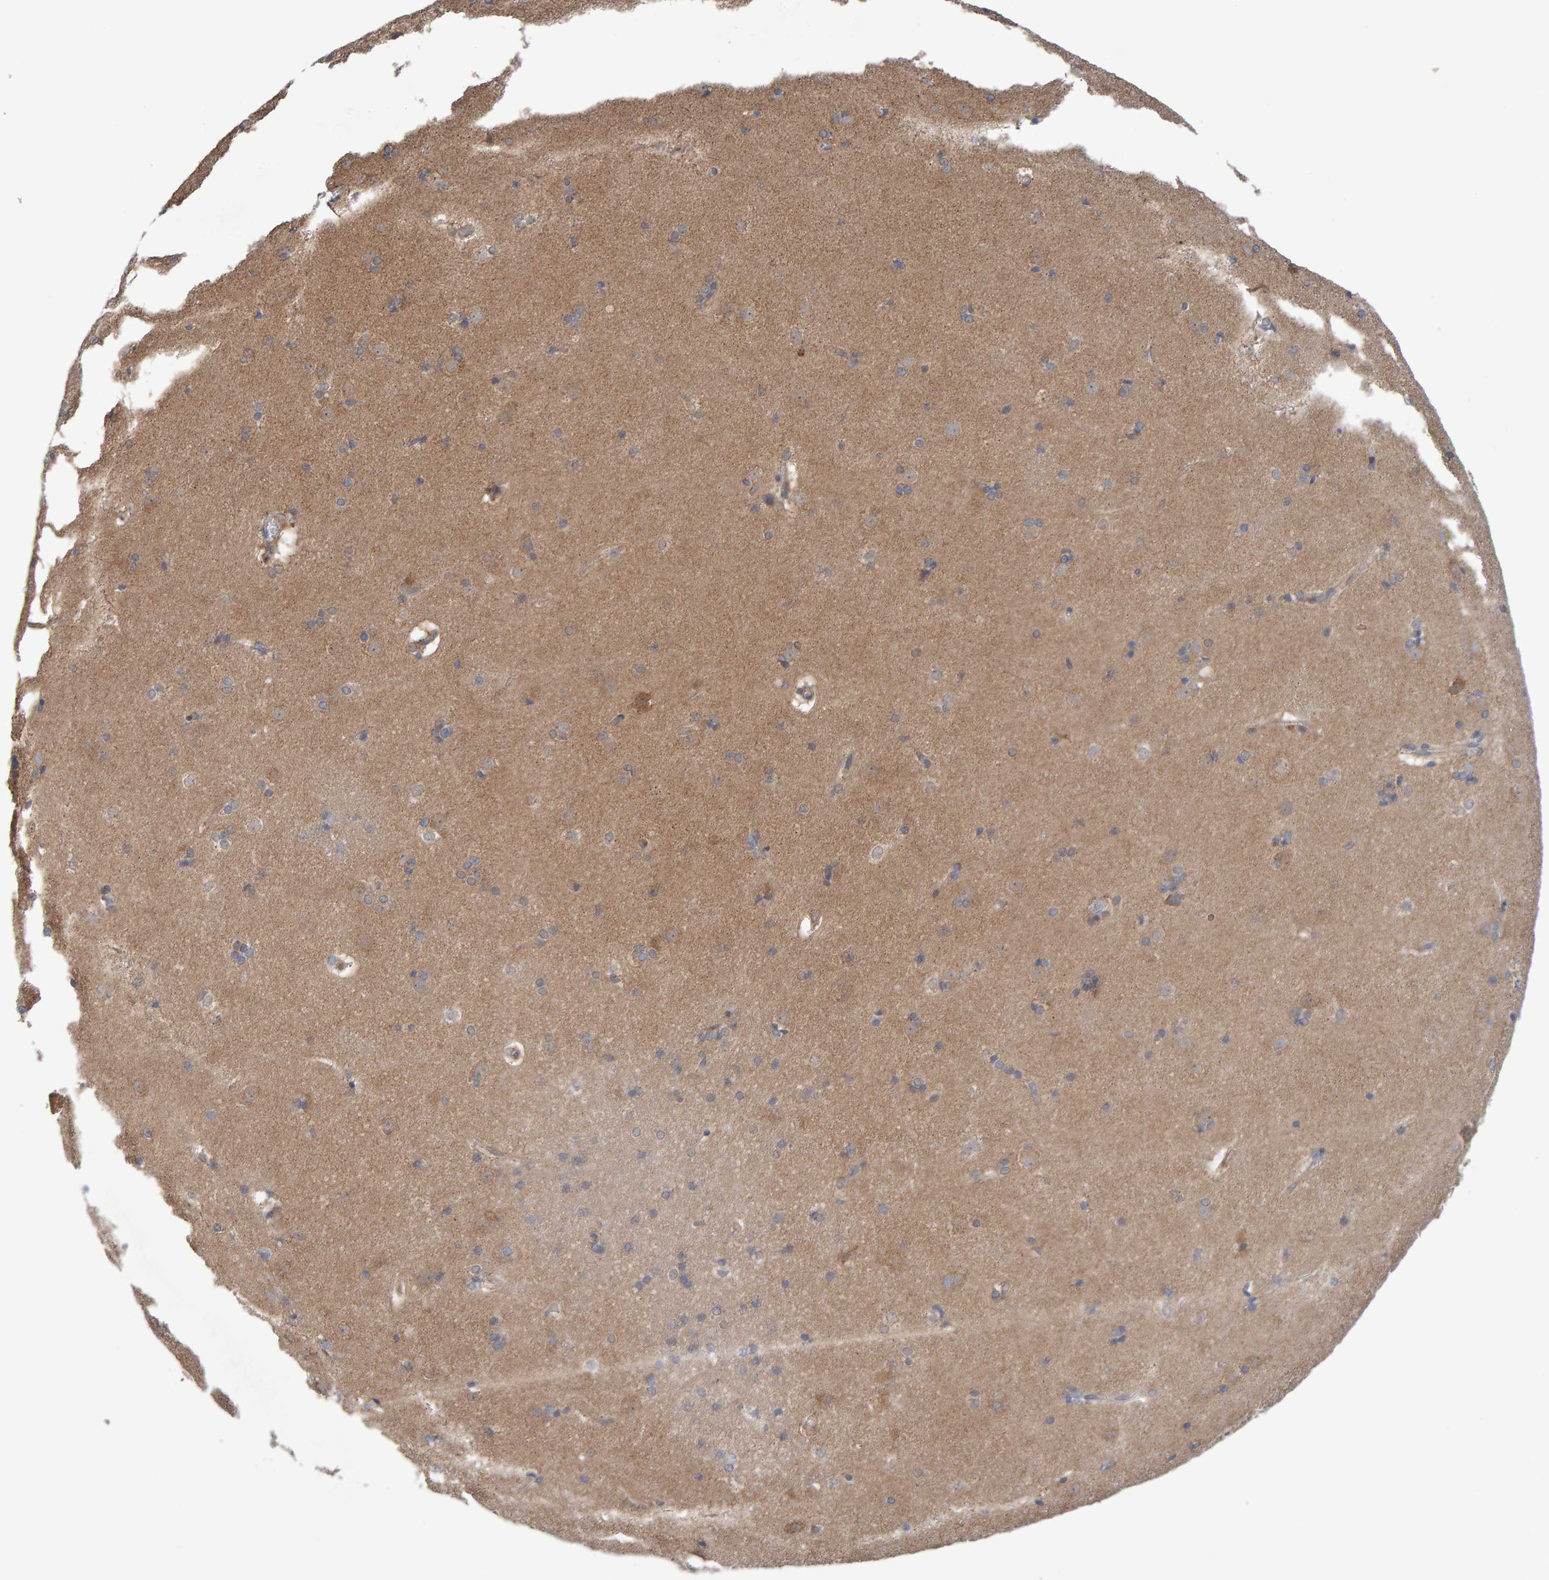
{"staining": {"intensity": "weak", "quantity": "25%-75%", "location": "cytoplasmic/membranous"}, "tissue": "caudate", "cell_type": "Glial cells", "image_type": "normal", "snomed": [{"axis": "morphology", "description": "Normal tissue, NOS"}, {"axis": "topography", "description": "Lateral ventricle wall"}], "caption": "This is a histology image of IHC staining of normal caudate, which shows weak staining in the cytoplasmic/membranous of glial cells.", "gene": "TATDN1", "patient": {"sex": "female", "age": 19}}